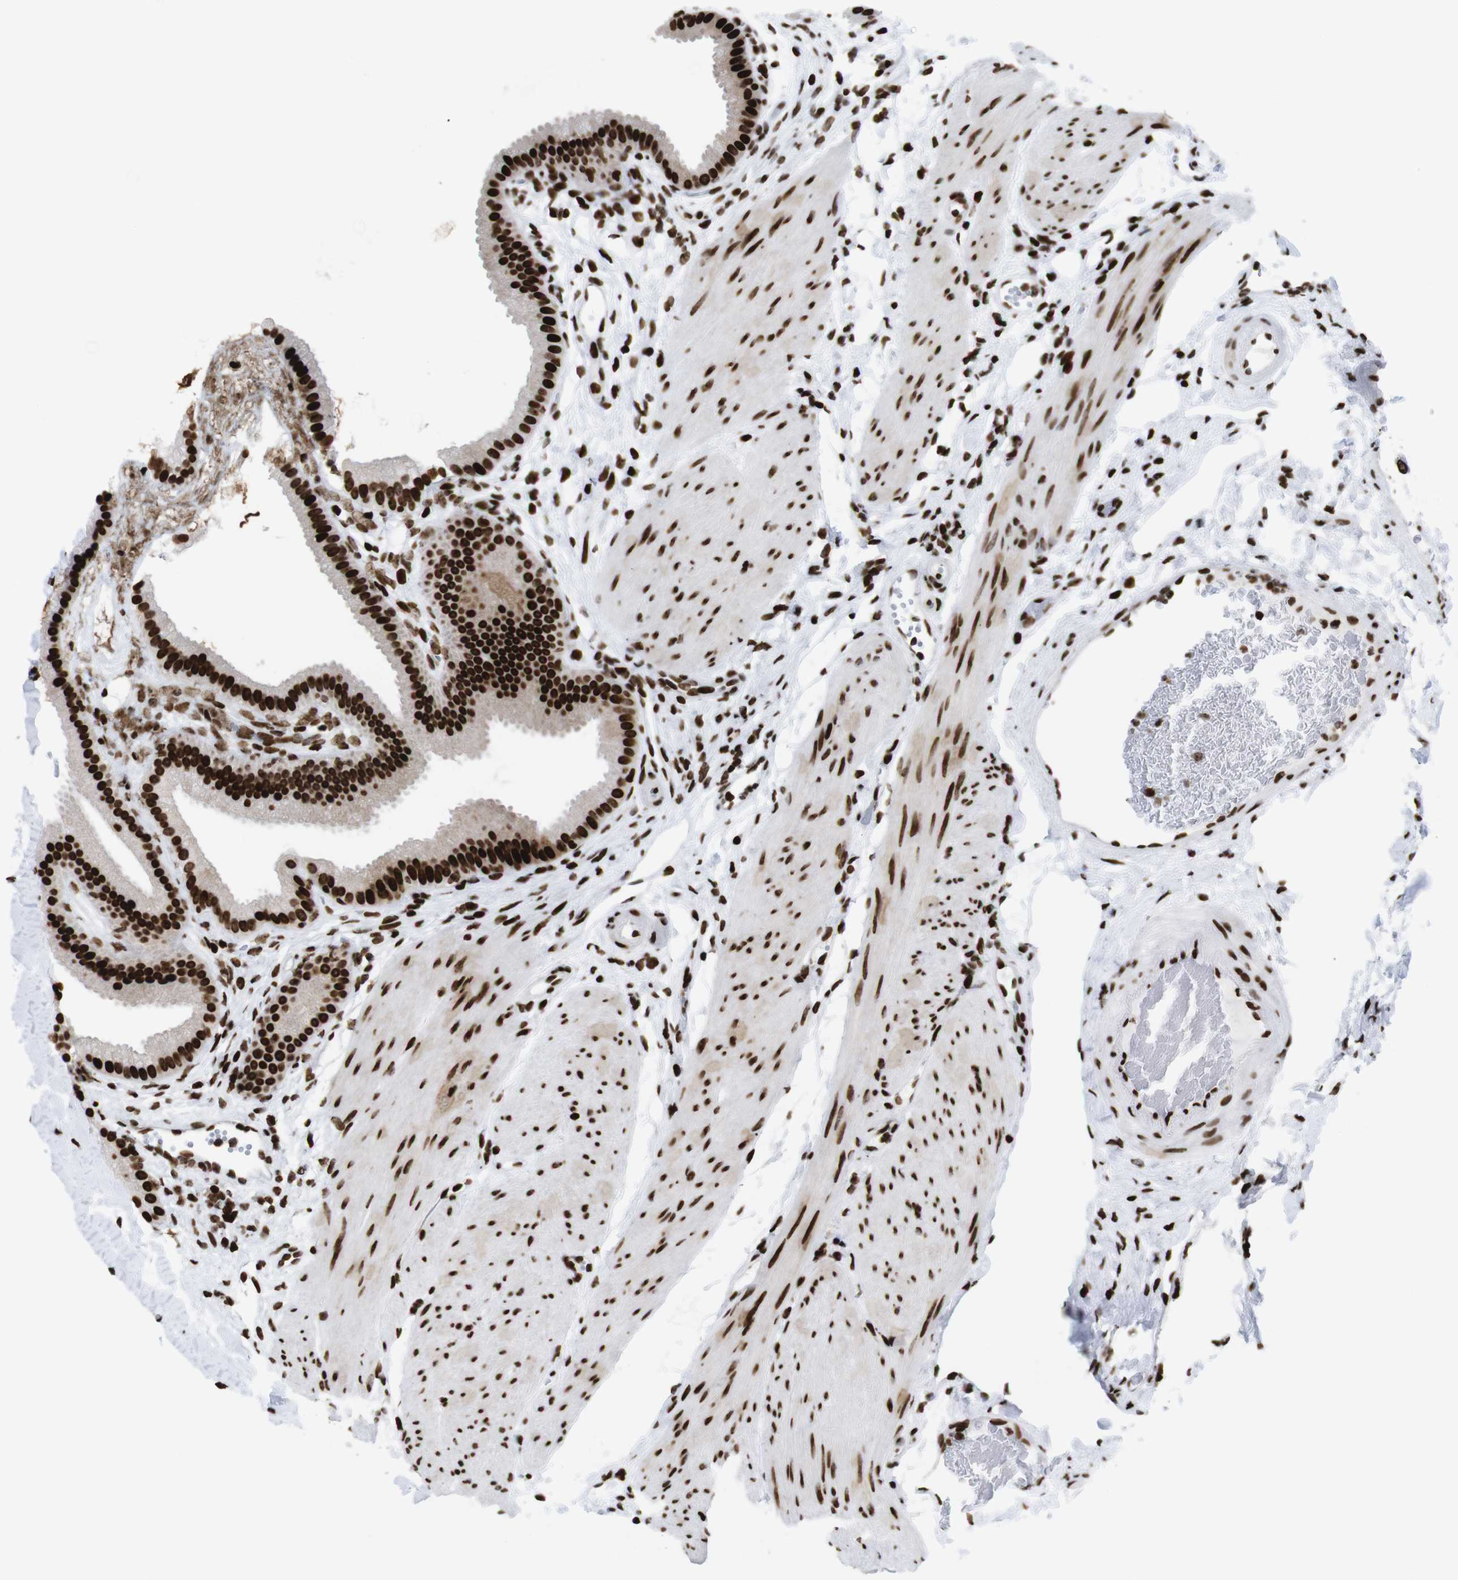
{"staining": {"intensity": "strong", "quantity": ">75%", "location": "nuclear"}, "tissue": "gallbladder", "cell_type": "Glandular cells", "image_type": "normal", "snomed": [{"axis": "morphology", "description": "Normal tissue, NOS"}, {"axis": "topography", "description": "Gallbladder"}], "caption": "Immunohistochemical staining of benign gallbladder displays high levels of strong nuclear positivity in about >75% of glandular cells. (Stains: DAB in brown, nuclei in blue, Microscopy: brightfield microscopy at high magnification).", "gene": "H1", "patient": {"sex": "female", "age": 64}}